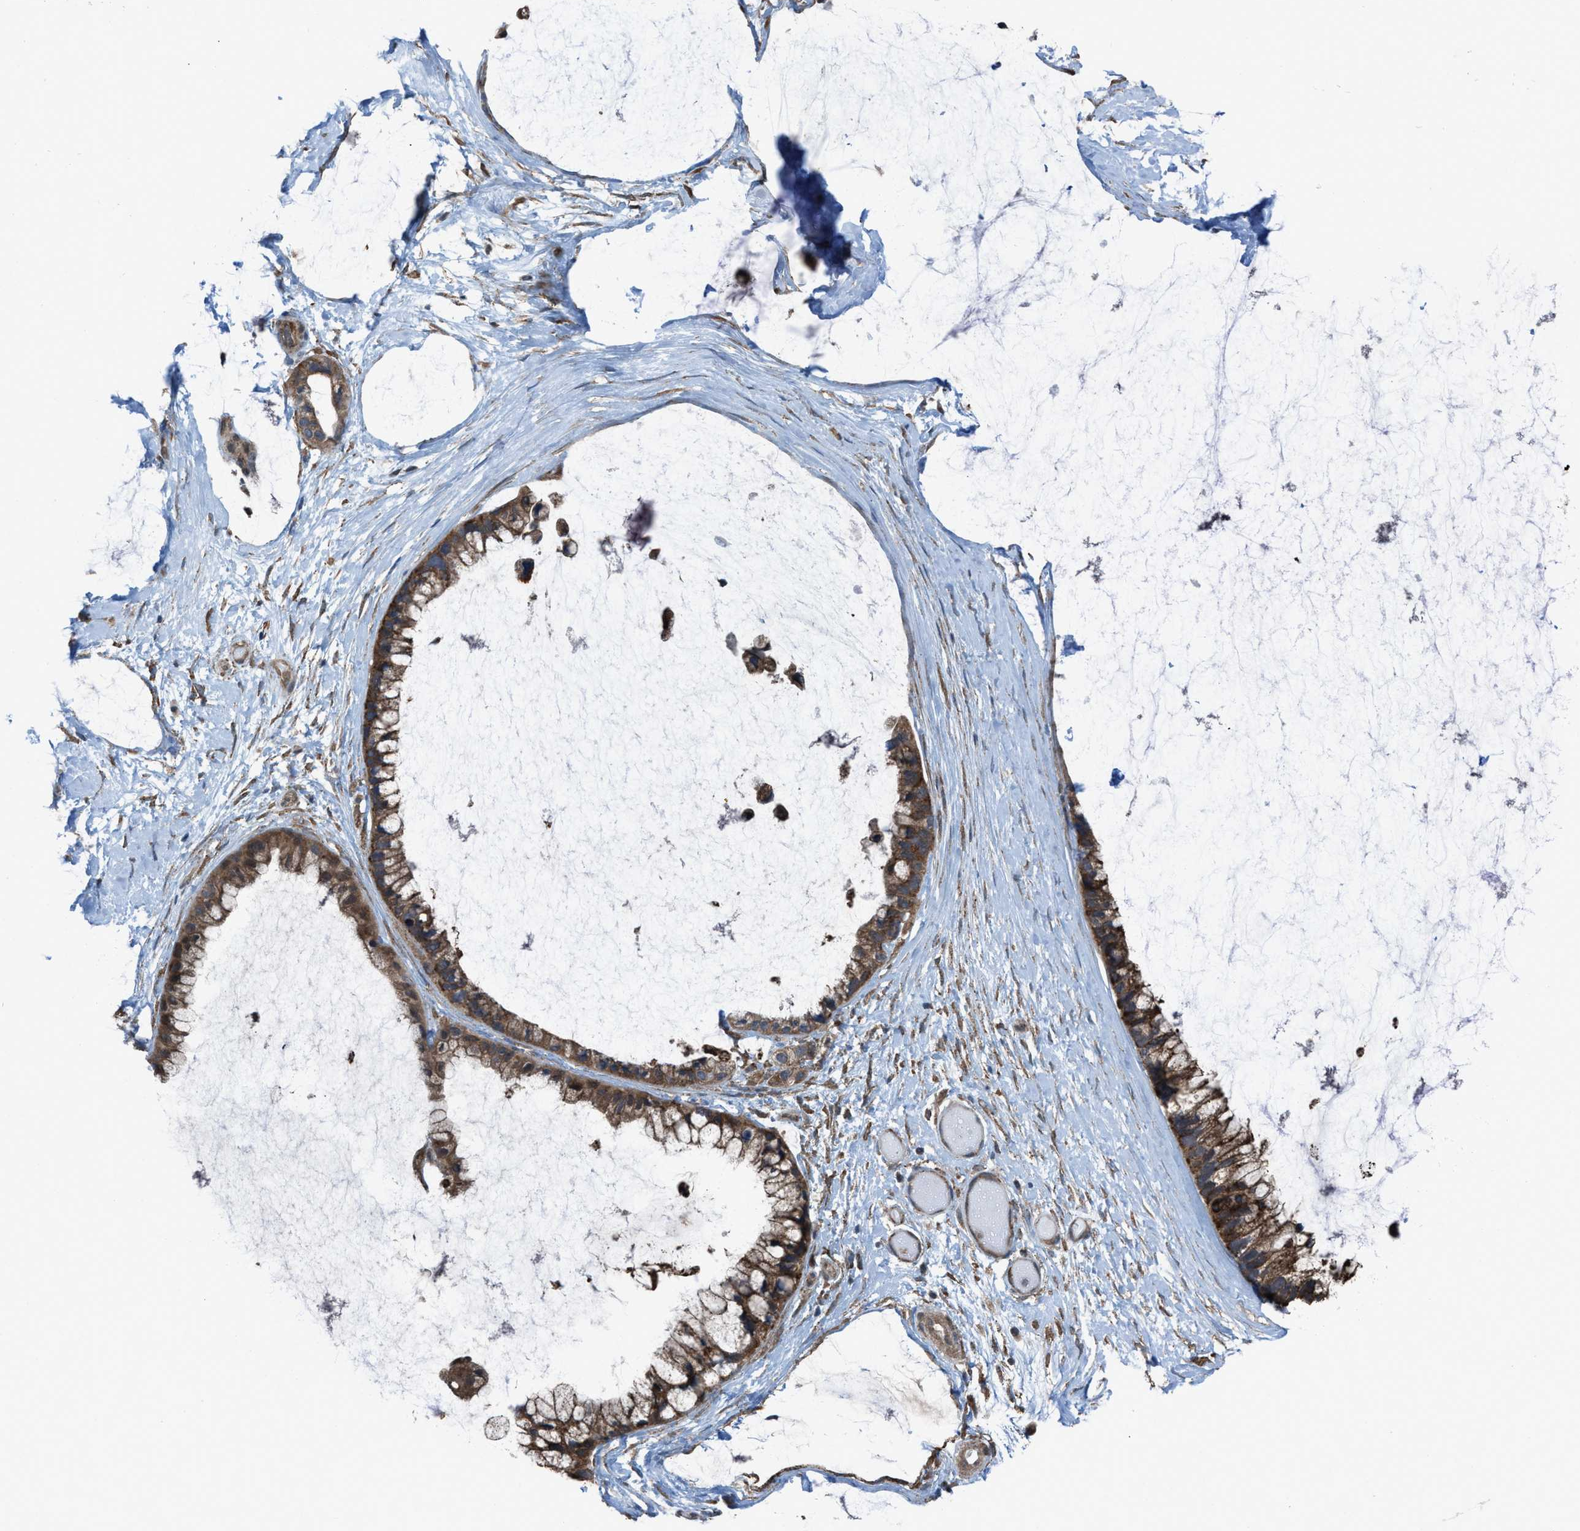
{"staining": {"intensity": "moderate", "quantity": ">75%", "location": "cytoplasmic/membranous"}, "tissue": "ovarian cancer", "cell_type": "Tumor cells", "image_type": "cancer", "snomed": [{"axis": "morphology", "description": "Cystadenocarcinoma, mucinous, NOS"}, {"axis": "topography", "description": "Ovary"}], "caption": "IHC (DAB) staining of human ovarian cancer demonstrates moderate cytoplasmic/membranous protein expression in approximately >75% of tumor cells. (DAB (3,3'-diaminobenzidine) IHC with brightfield microscopy, high magnification).", "gene": "PLAA", "patient": {"sex": "female", "age": 39}}